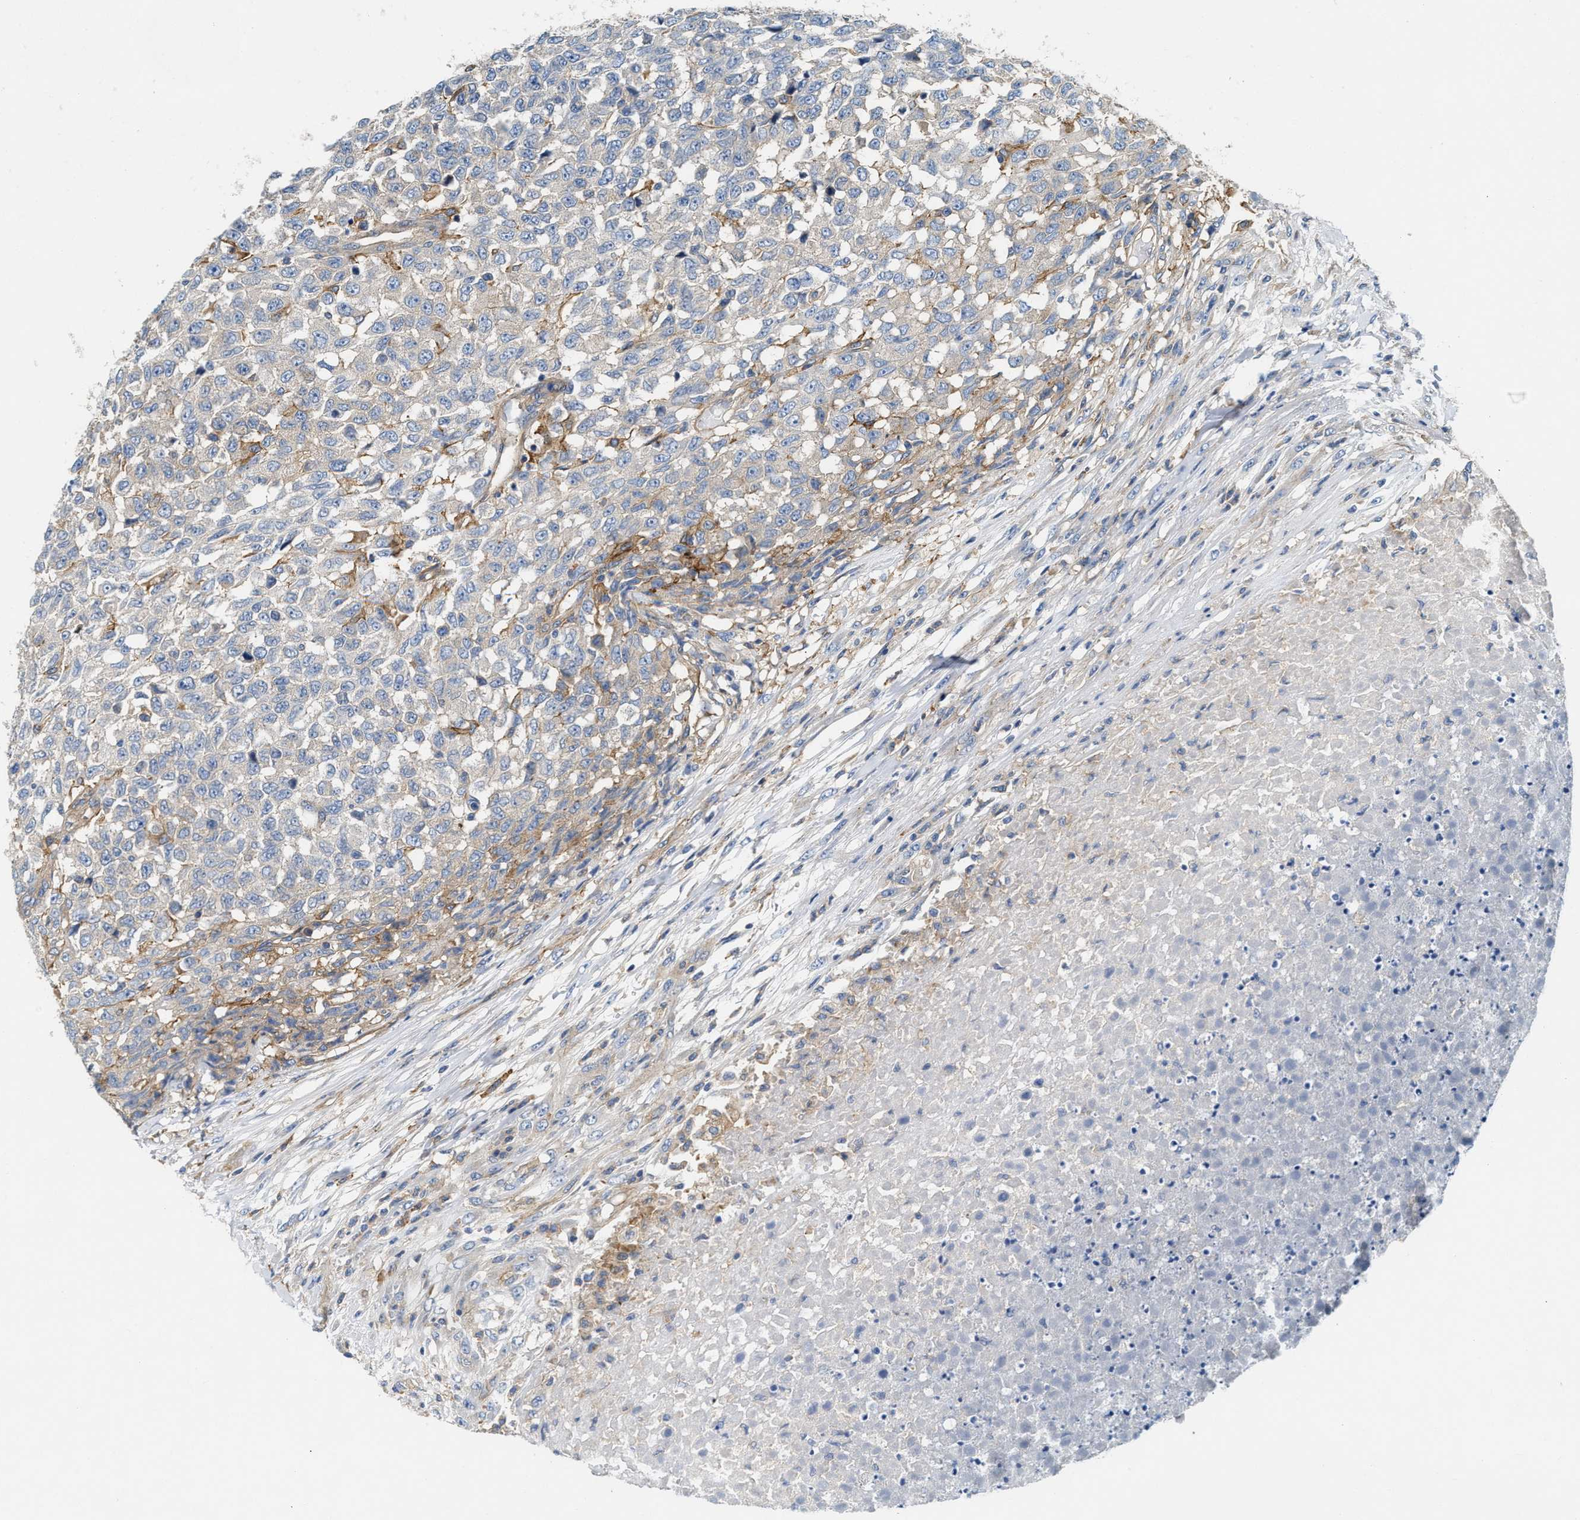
{"staining": {"intensity": "weak", "quantity": "<25%", "location": "cytoplasmic/membranous"}, "tissue": "testis cancer", "cell_type": "Tumor cells", "image_type": "cancer", "snomed": [{"axis": "morphology", "description": "Seminoma, NOS"}, {"axis": "topography", "description": "Testis"}], "caption": "Human testis cancer stained for a protein using immunohistochemistry (IHC) displays no expression in tumor cells.", "gene": "NSUN7", "patient": {"sex": "male", "age": 59}}